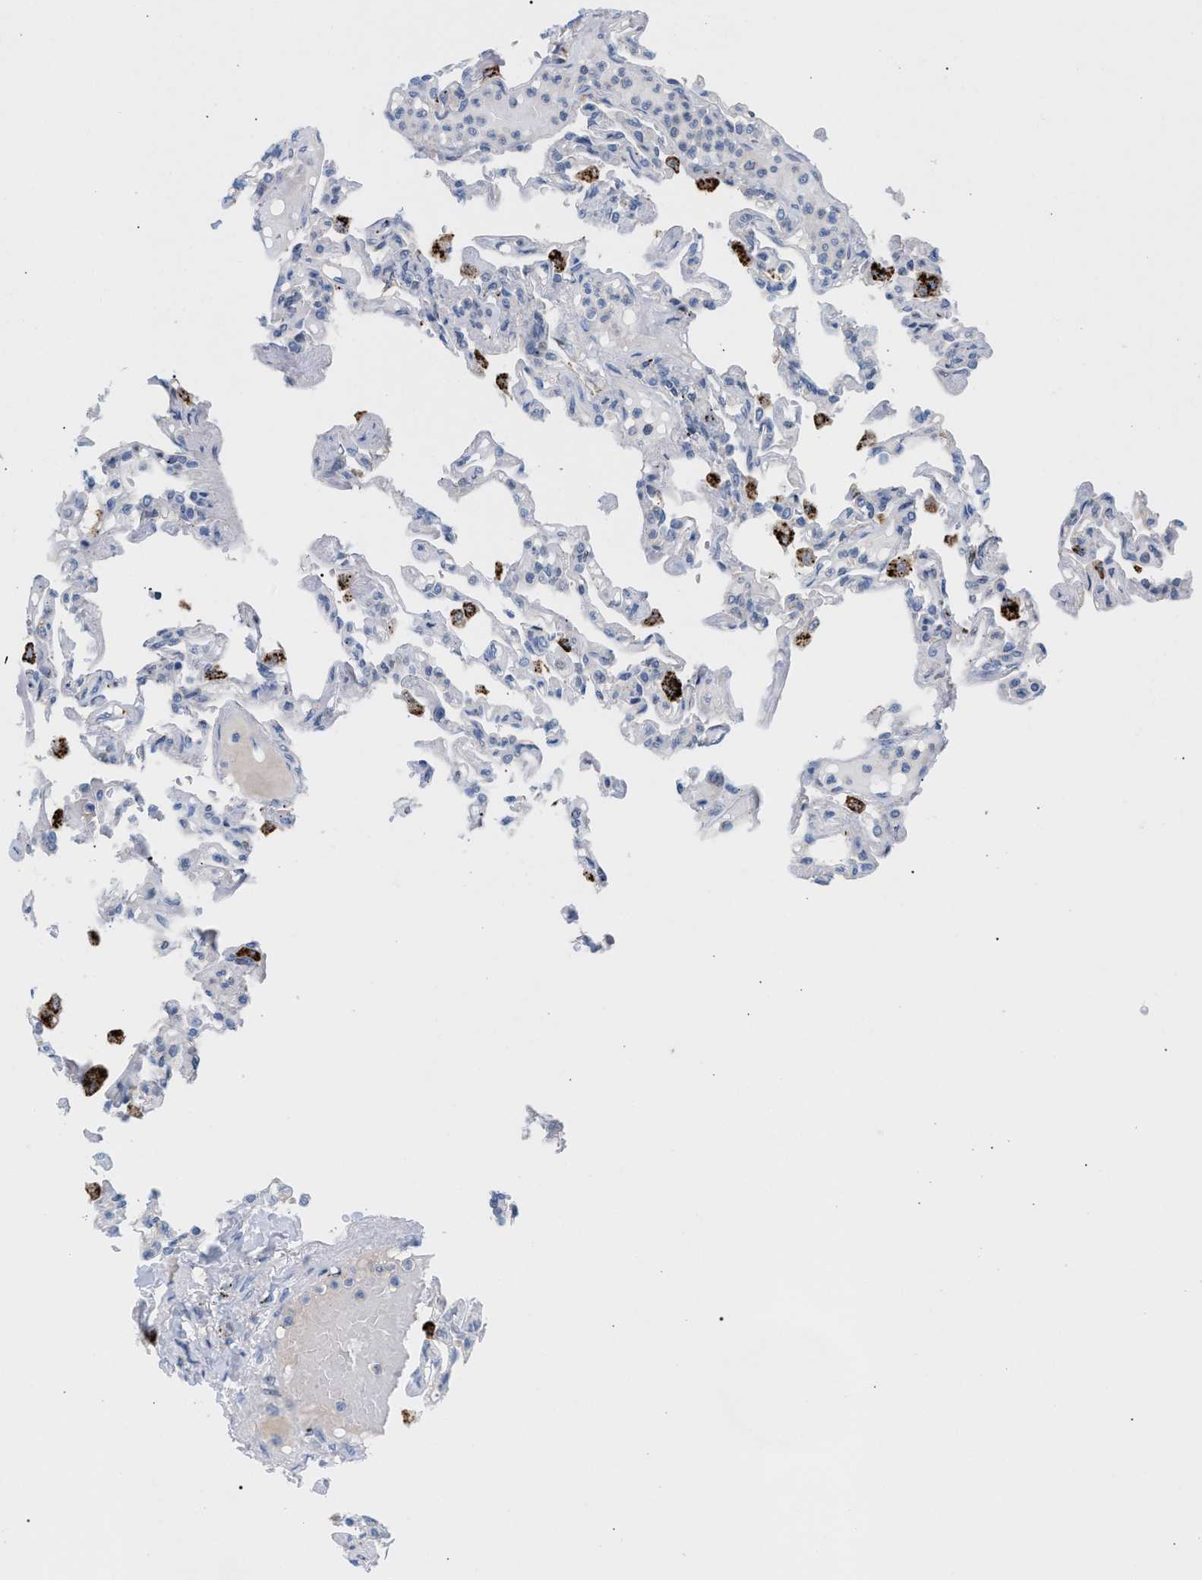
{"staining": {"intensity": "negative", "quantity": "none", "location": "none"}, "tissue": "lung", "cell_type": "Alveolar cells", "image_type": "normal", "snomed": [{"axis": "morphology", "description": "Normal tissue, NOS"}, {"axis": "topography", "description": "Lung"}], "caption": "Human lung stained for a protein using immunohistochemistry demonstrates no staining in alveolar cells.", "gene": "MBTD1", "patient": {"sex": "male", "age": 21}}